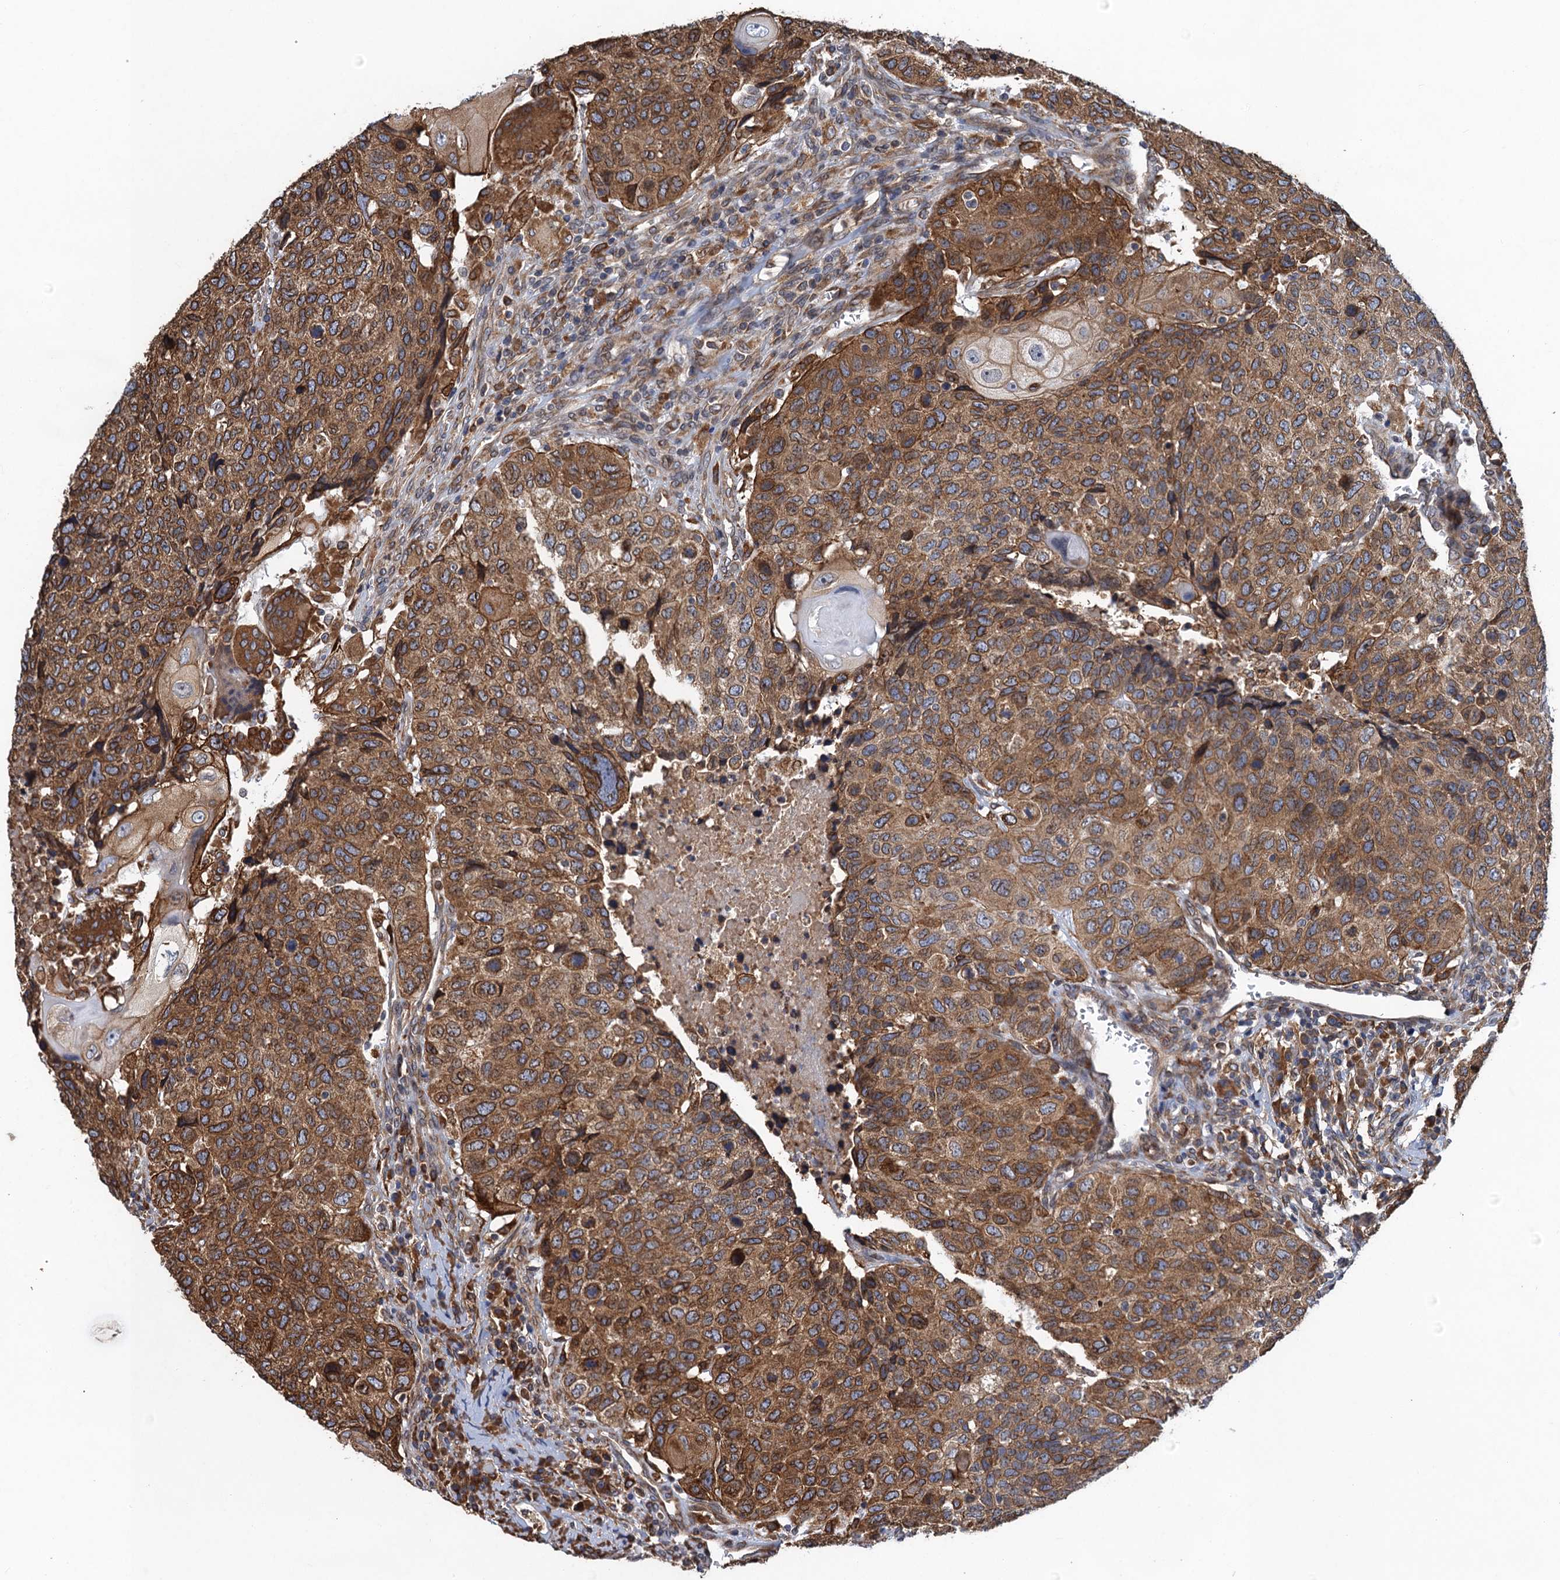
{"staining": {"intensity": "moderate", "quantity": ">75%", "location": "cytoplasmic/membranous"}, "tissue": "head and neck cancer", "cell_type": "Tumor cells", "image_type": "cancer", "snomed": [{"axis": "morphology", "description": "Squamous cell carcinoma, NOS"}, {"axis": "topography", "description": "Head-Neck"}], "caption": "Brown immunohistochemical staining in human head and neck cancer (squamous cell carcinoma) reveals moderate cytoplasmic/membranous staining in about >75% of tumor cells. (DAB (3,3'-diaminobenzidine) IHC with brightfield microscopy, high magnification).", "gene": "ARMC5", "patient": {"sex": "male", "age": 66}}